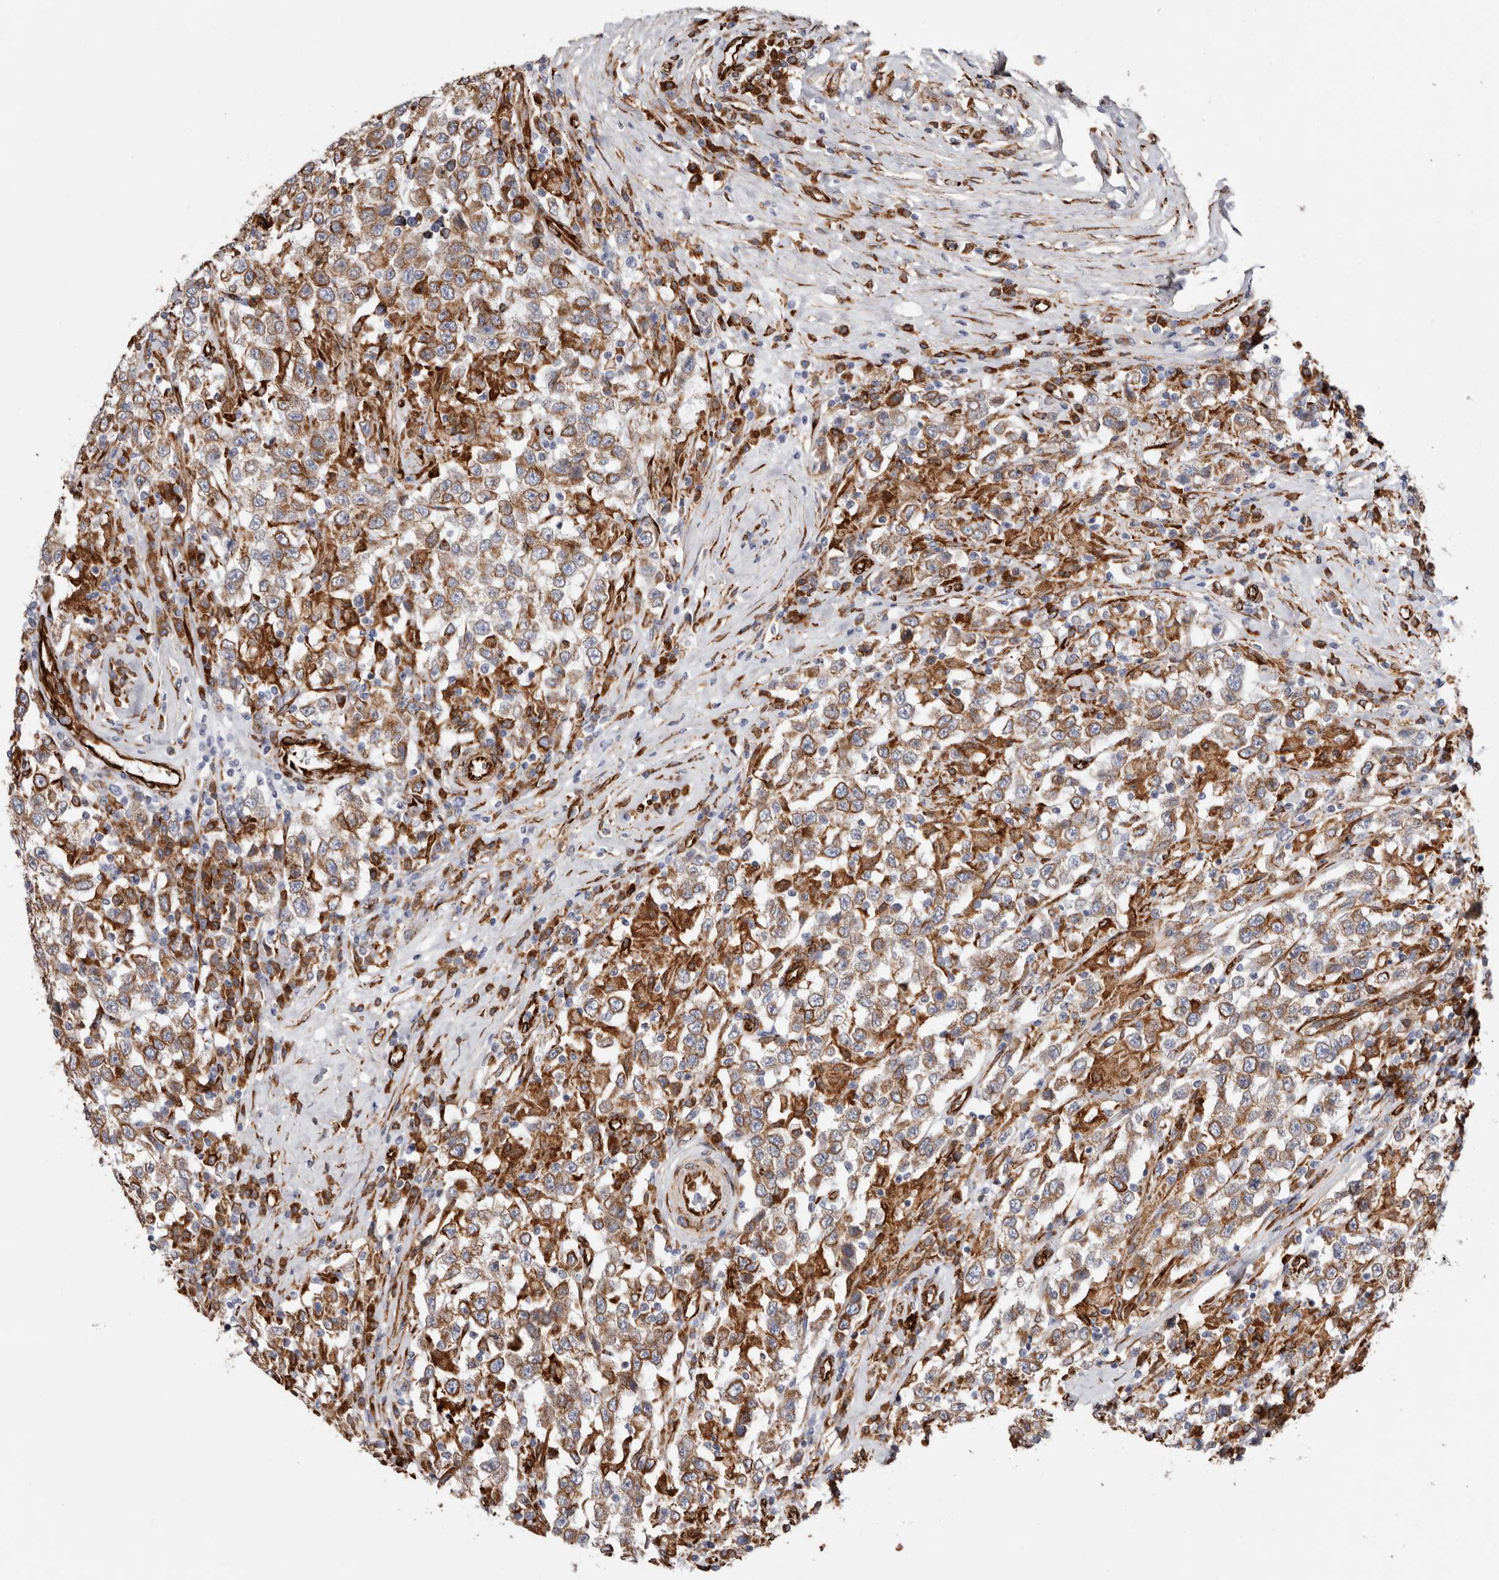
{"staining": {"intensity": "moderate", "quantity": ">75%", "location": "cytoplasmic/membranous"}, "tissue": "testis cancer", "cell_type": "Tumor cells", "image_type": "cancer", "snomed": [{"axis": "morphology", "description": "Seminoma, NOS"}, {"axis": "topography", "description": "Testis"}], "caption": "Testis cancer stained with IHC shows moderate cytoplasmic/membranous staining in approximately >75% of tumor cells.", "gene": "SEMA3E", "patient": {"sex": "male", "age": 41}}